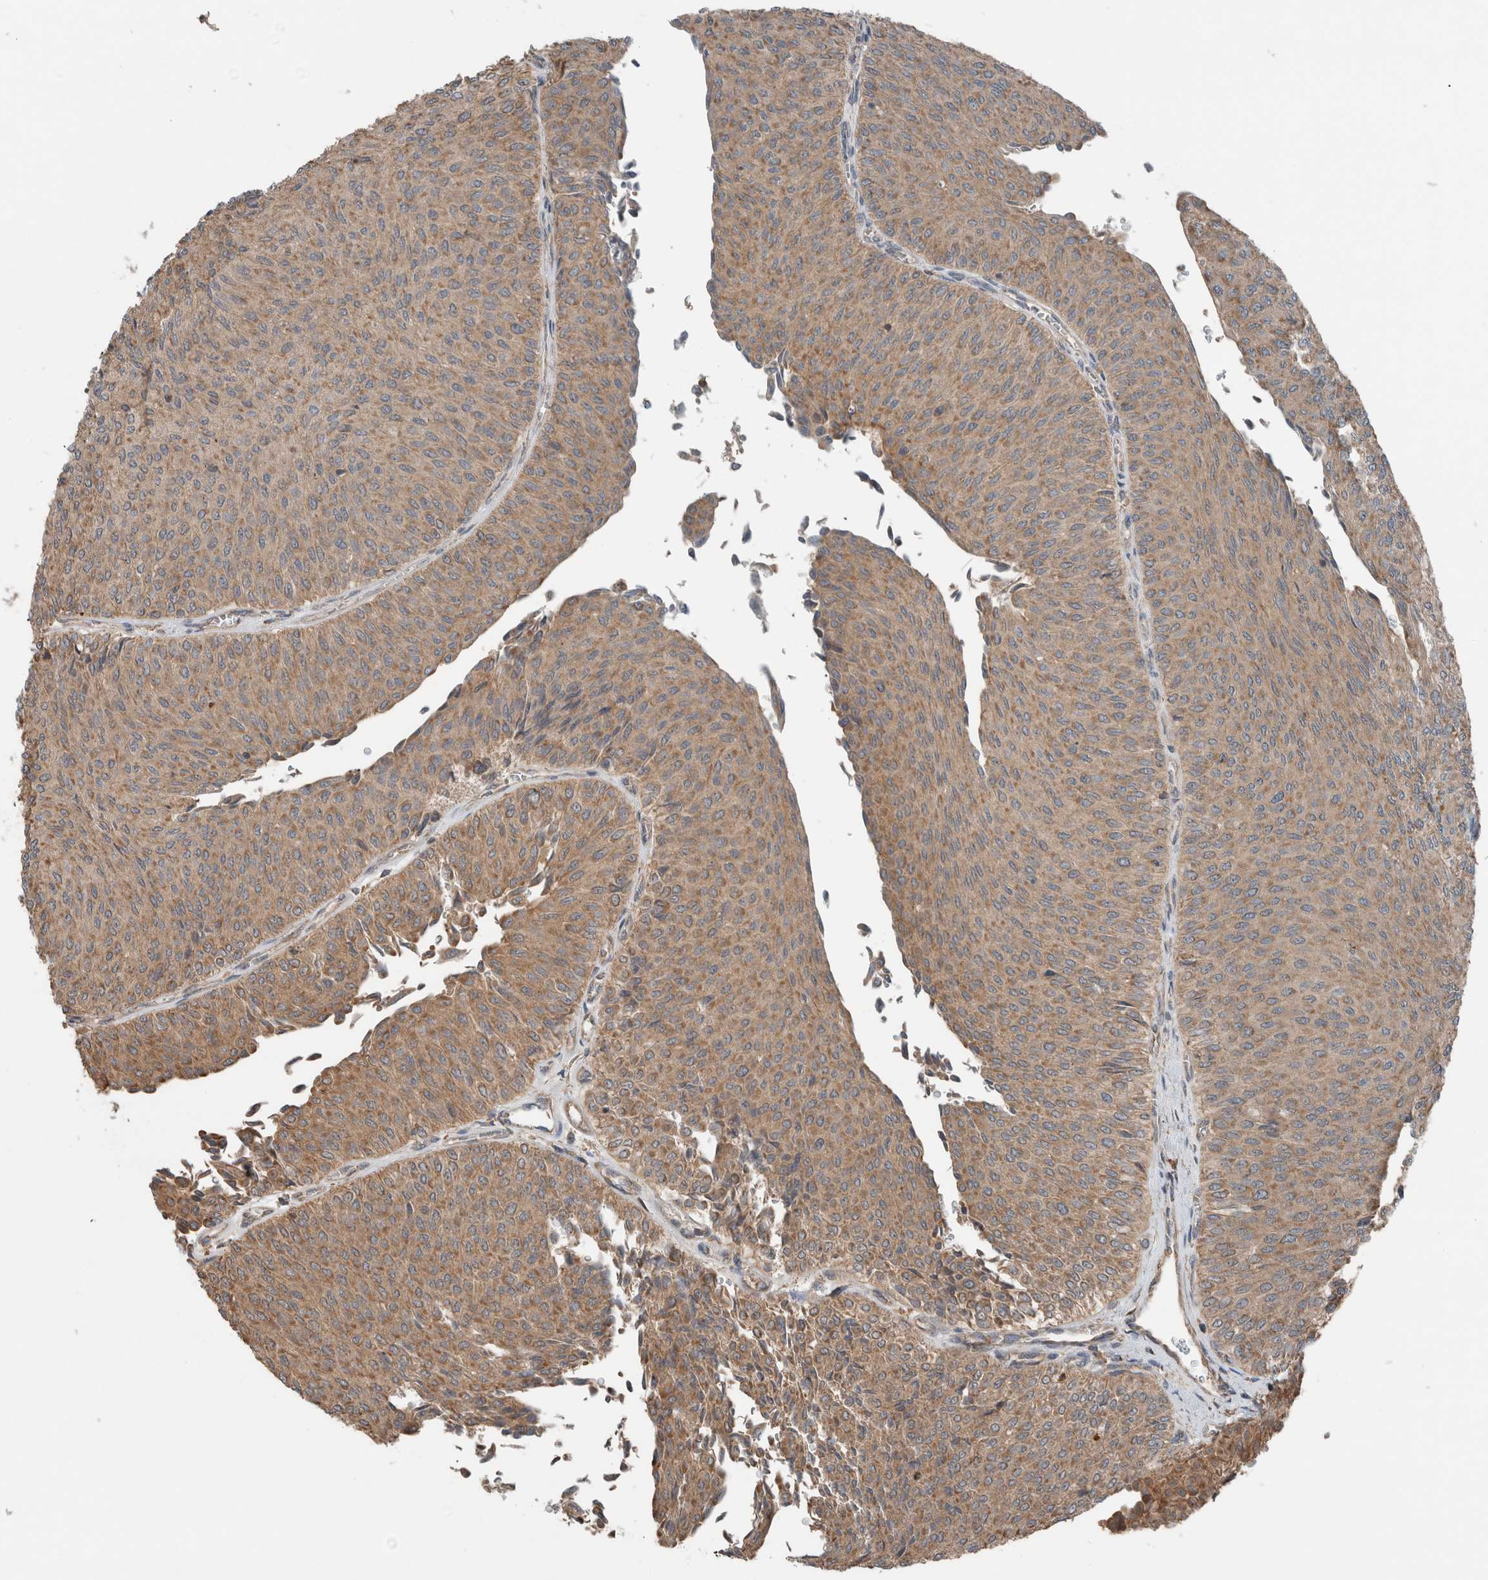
{"staining": {"intensity": "moderate", "quantity": ">75%", "location": "cytoplasmic/membranous"}, "tissue": "urothelial cancer", "cell_type": "Tumor cells", "image_type": "cancer", "snomed": [{"axis": "morphology", "description": "Urothelial carcinoma, Low grade"}, {"axis": "topography", "description": "Urinary bladder"}], "caption": "A brown stain highlights moderate cytoplasmic/membranous expression of a protein in human low-grade urothelial carcinoma tumor cells.", "gene": "KLK14", "patient": {"sex": "male", "age": 78}}